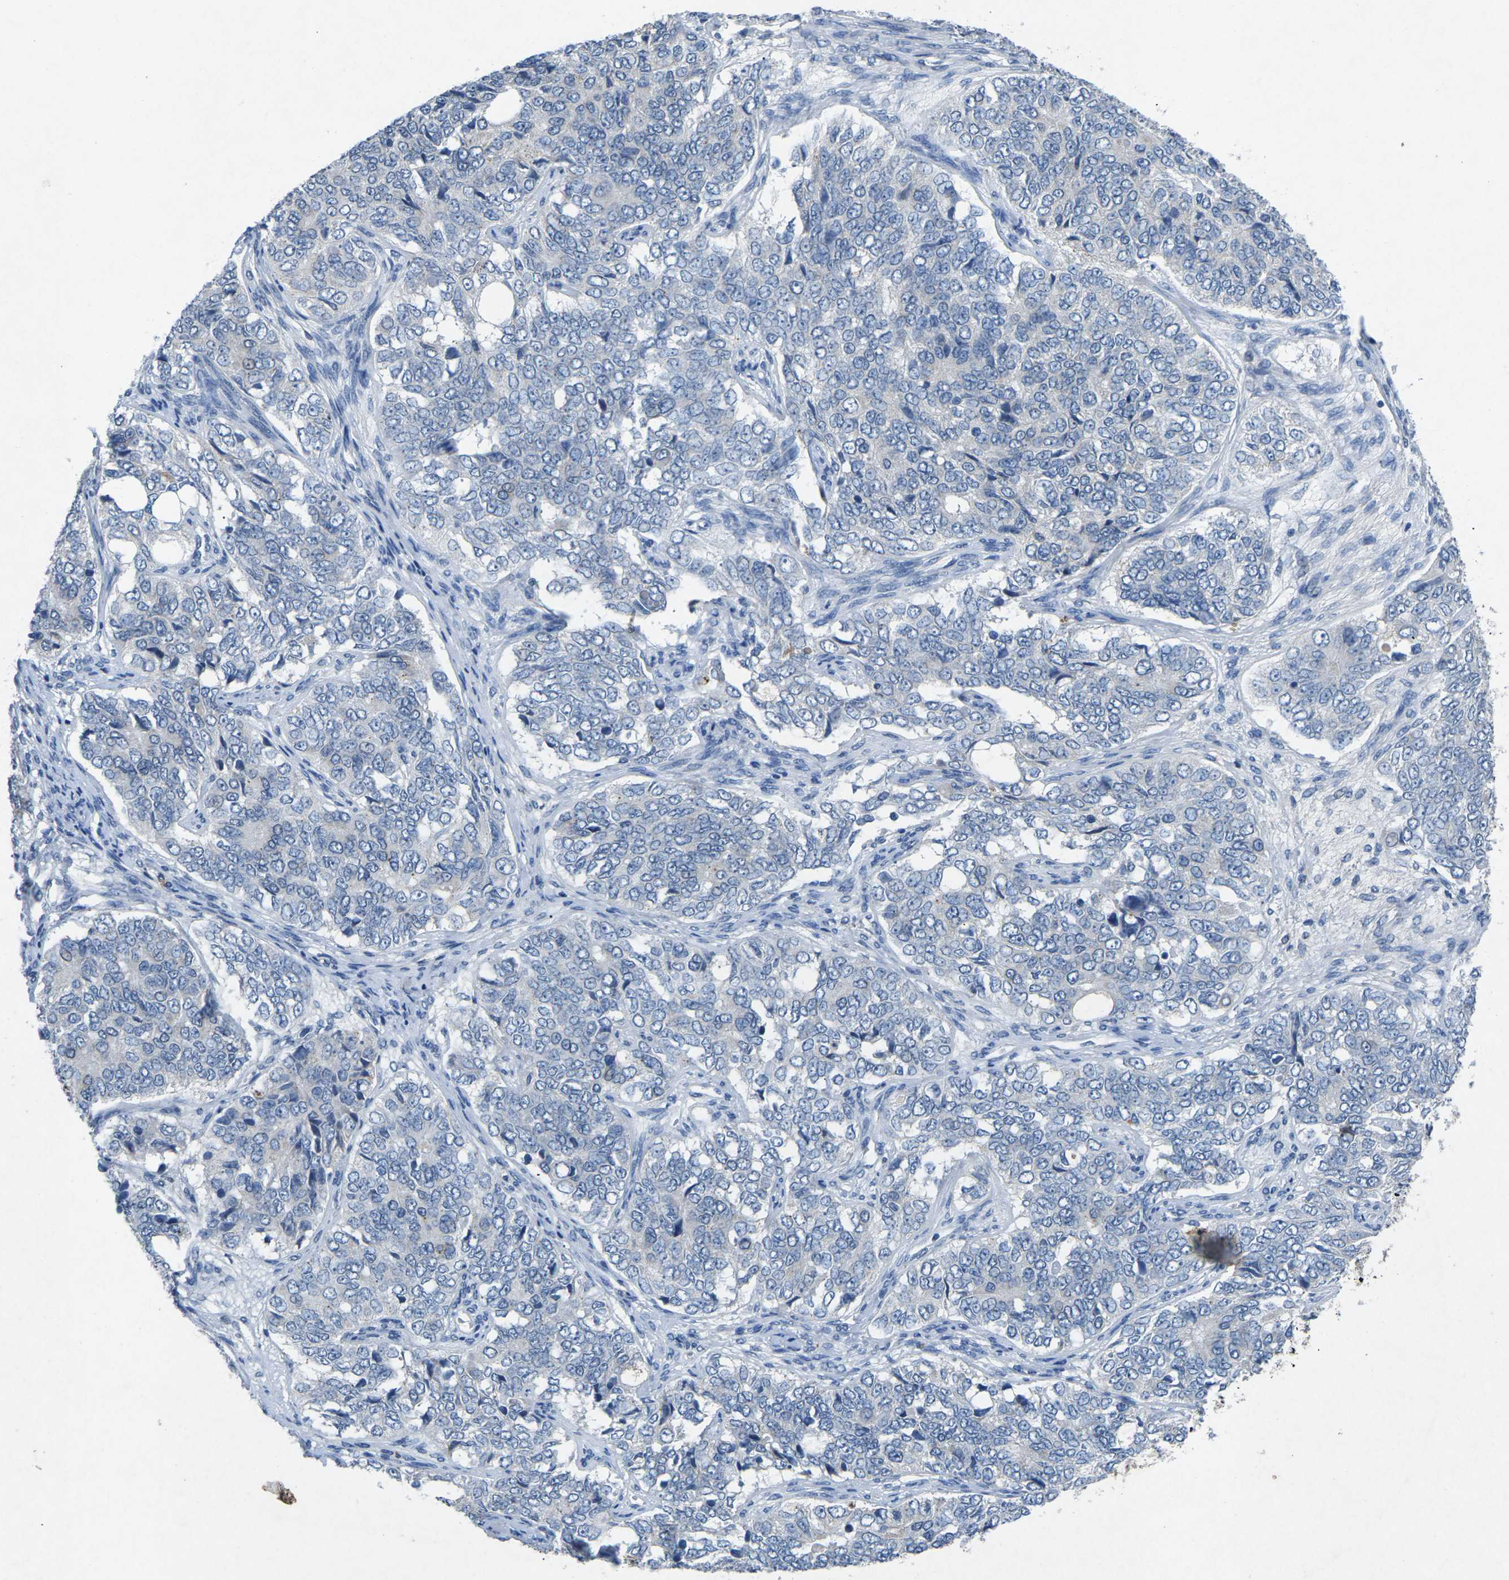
{"staining": {"intensity": "negative", "quantity": "none", "location": "none"}, "tissue": "ovarian cancer", "cell_type": "Tumor cells", "image_type": "cancer", "snomed": [{"axis": "morphology", "description": "Carcinoma, endometroid"}, {"axis": "topography", "description": "Ovary"}], "caption": "High power microscopy histopathology image of an immunohistochemistry (IHC) micrograph of ovarian endometroid carcinoma, revealing no significant staining in tumor cells.", "gene": "PLG", "patient": {"sex": "female", "age": 51}}